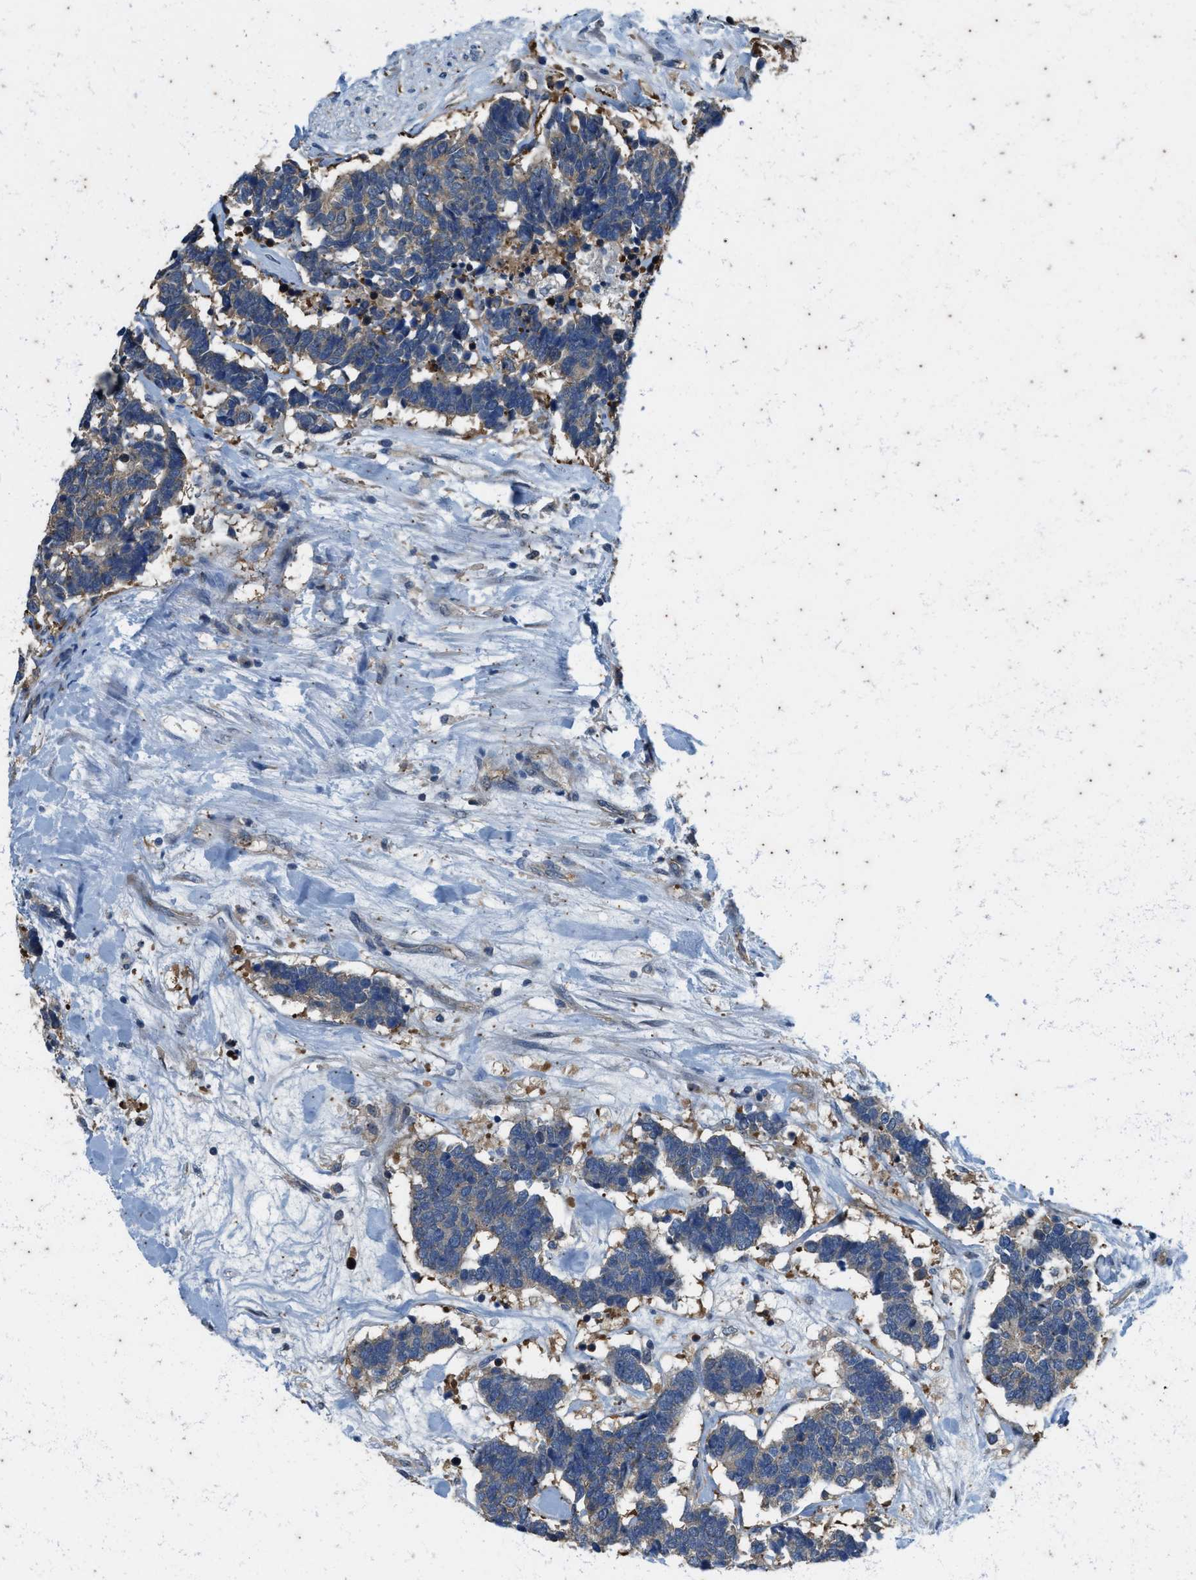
{"staining": {"intensity": "weak", "quantity": "<25%", "location": "cytoplasmic/membranous"}, "tissue": "carcinoid", "cell_type": "Tumor cells", "image_type": "cancer", "snomed": [{"axis": "morphology", "description": "Carcinoma, NOS"}, {"axis": "morphology", "description": "Carcinoid, malignant, NOS"}, {"axis": "topography", "description": "Urinary bladder"}], "caption": "The micrograph reveals no significant positivity in tumor cells of carcinoid (malignant). Brightfield microscopy of immunohistochemistry (IHC) stained with DAB (3,3'-diaminobenzidine) (brown) and hematoxylin (blue), captured at high magnification.", "gene": "COX19", "patient": {"sex": "male", "age": 57}}